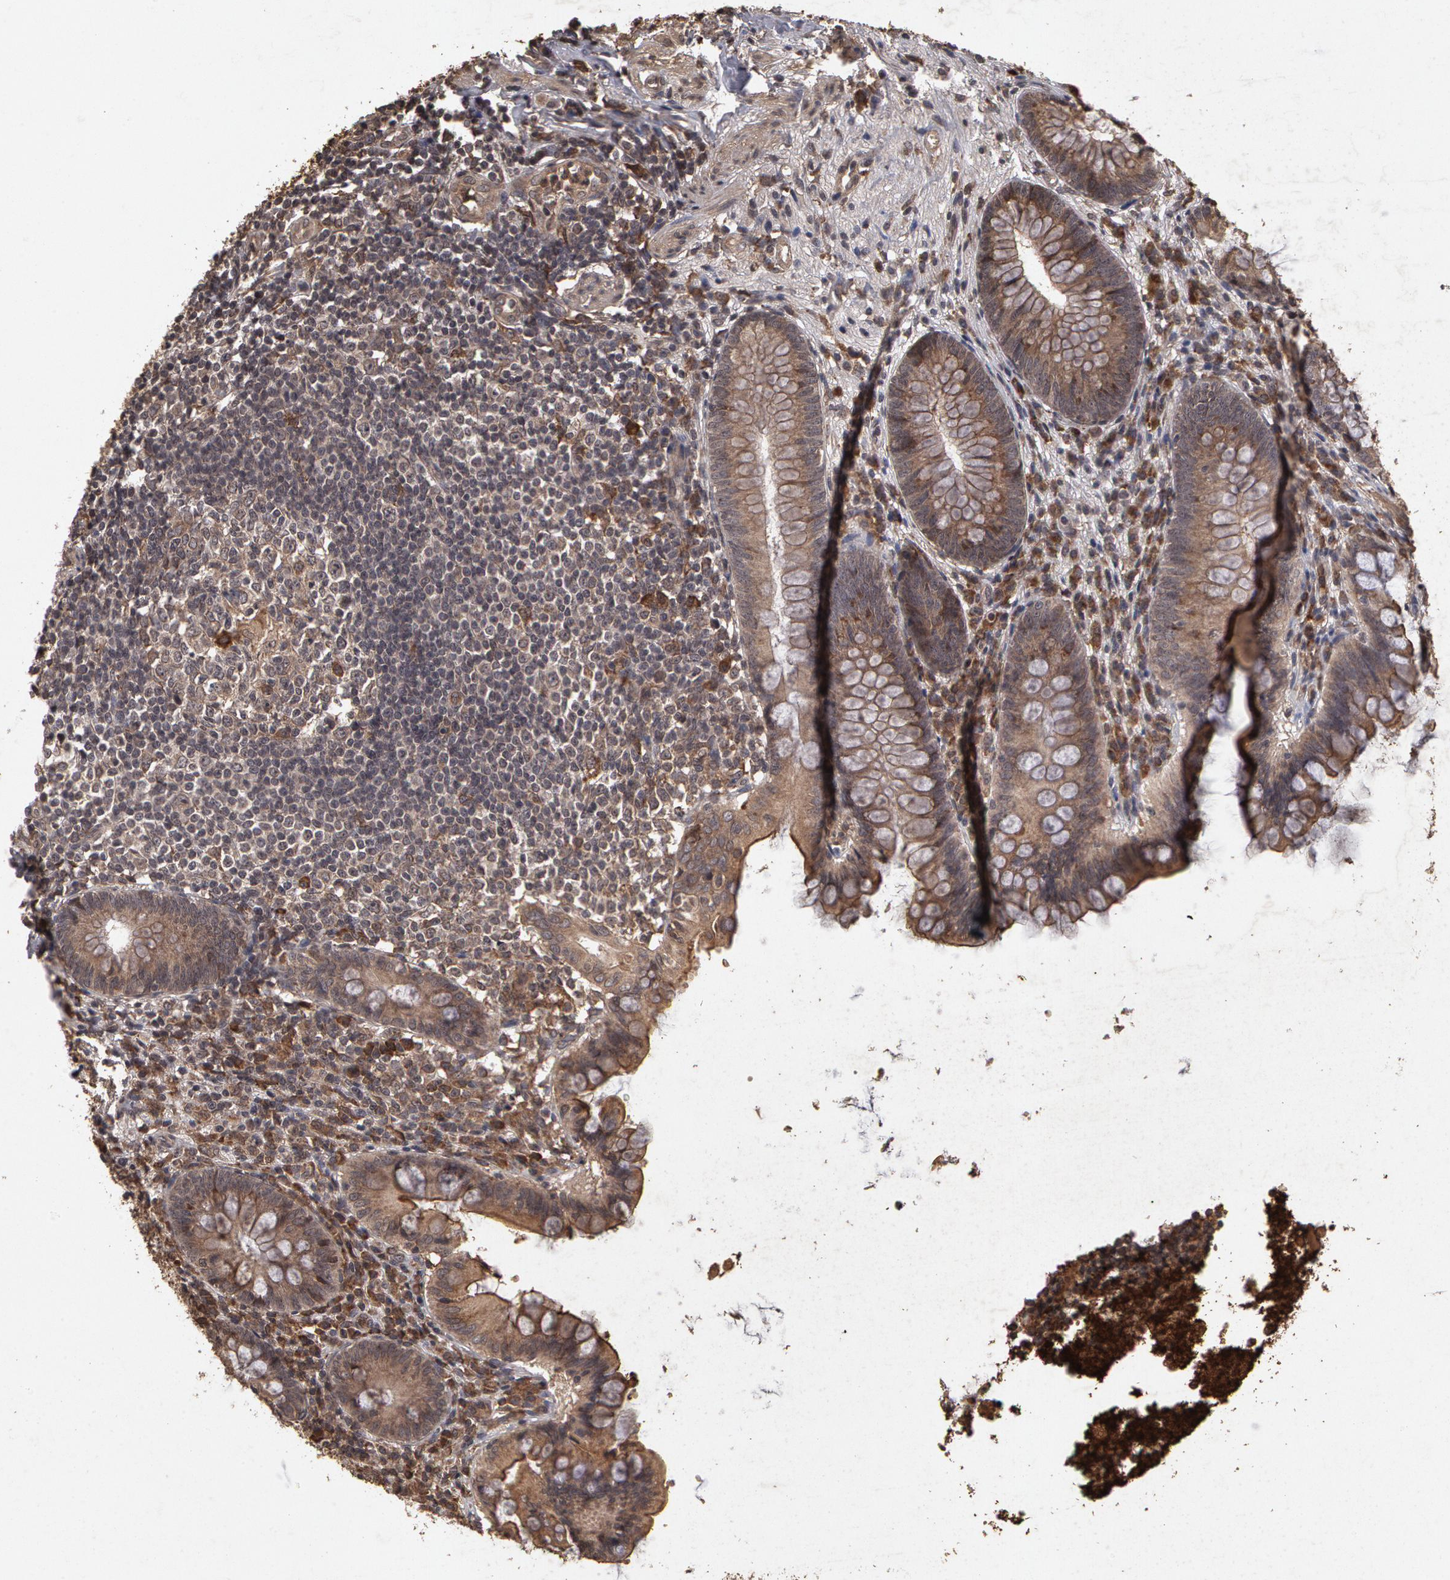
{"staining": {"intensity": "weak", "quantity": ">75%", "location": "cytoplasmic/membranous"}, "tissue": "appendix", "cell_type": "Glandular cells", "image_type": "normal", "snomed": [{"axis": "morphology", "description": "Normal tissue, NOS"}, {"axis": "topography", "description": "Appendix"}], "caption": "Protein staining of unremarkable appendix exhibits weak cytoplasmic/membranous staining in approximately >75% of glandular cells. (Stains: DAB (3,3'-diaminobenzidine) in brown, nuclei in blue, Microscopy: brightfield microscopy at high magnification).", "gene": "CALR", "patient": {"sex": "female", "age": 66}}